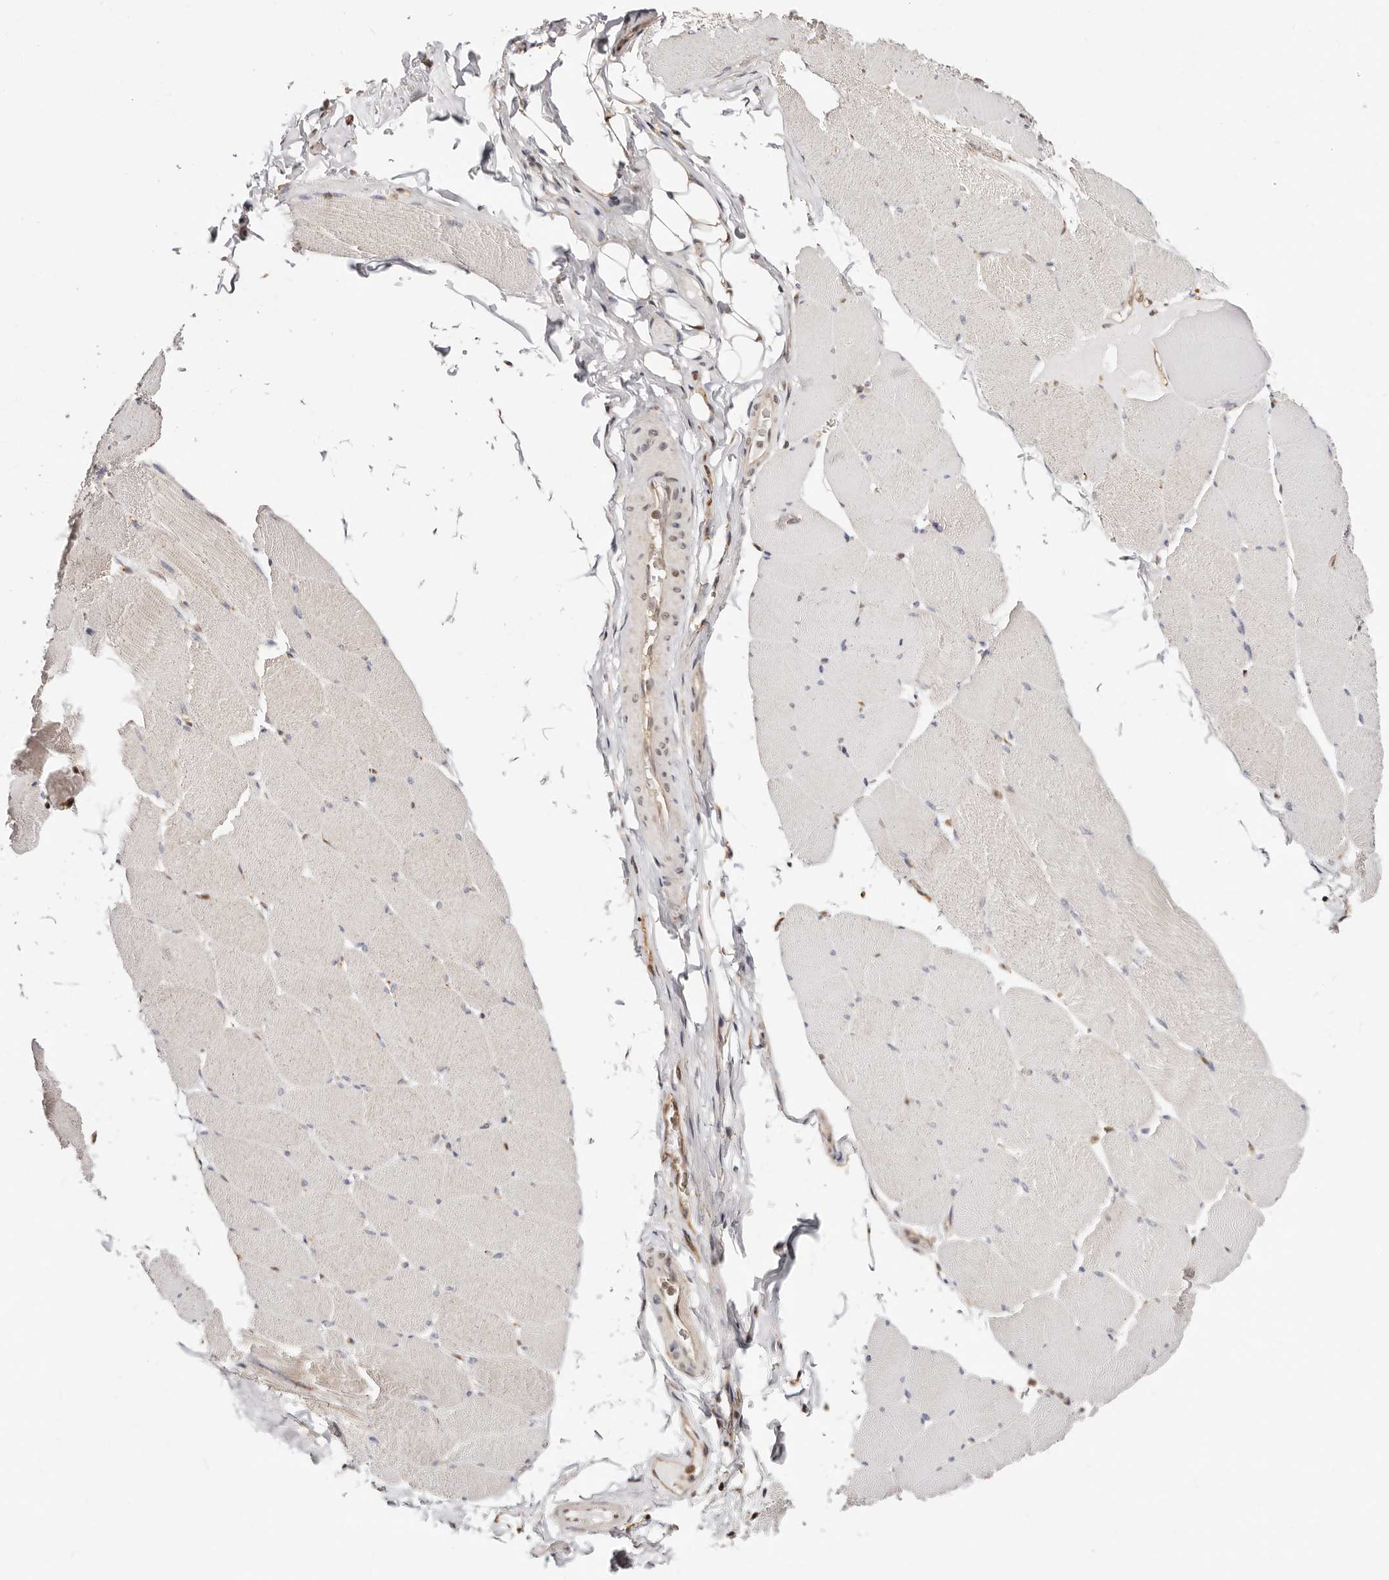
{"staining": {"intensity": "negative", "quantity": "none", "location": "none"}, "tissue": "skeletal muscle", "cell_type": "Myocytes", "image_type": "normal", "snomed": [{"axis": "morphology", "description": "Normal tissue, NOS"}, {"axis": "topography", "description": "Skeletal muscle"}], "caption": "Immunohistochemistry (IHC) micrograph of normal human skeletal muscle stained for a protein (brown), which exhibits no positivity in myocytes.", "gene": "STAT5A", "patient": {"sex": "male", "age": 62}}